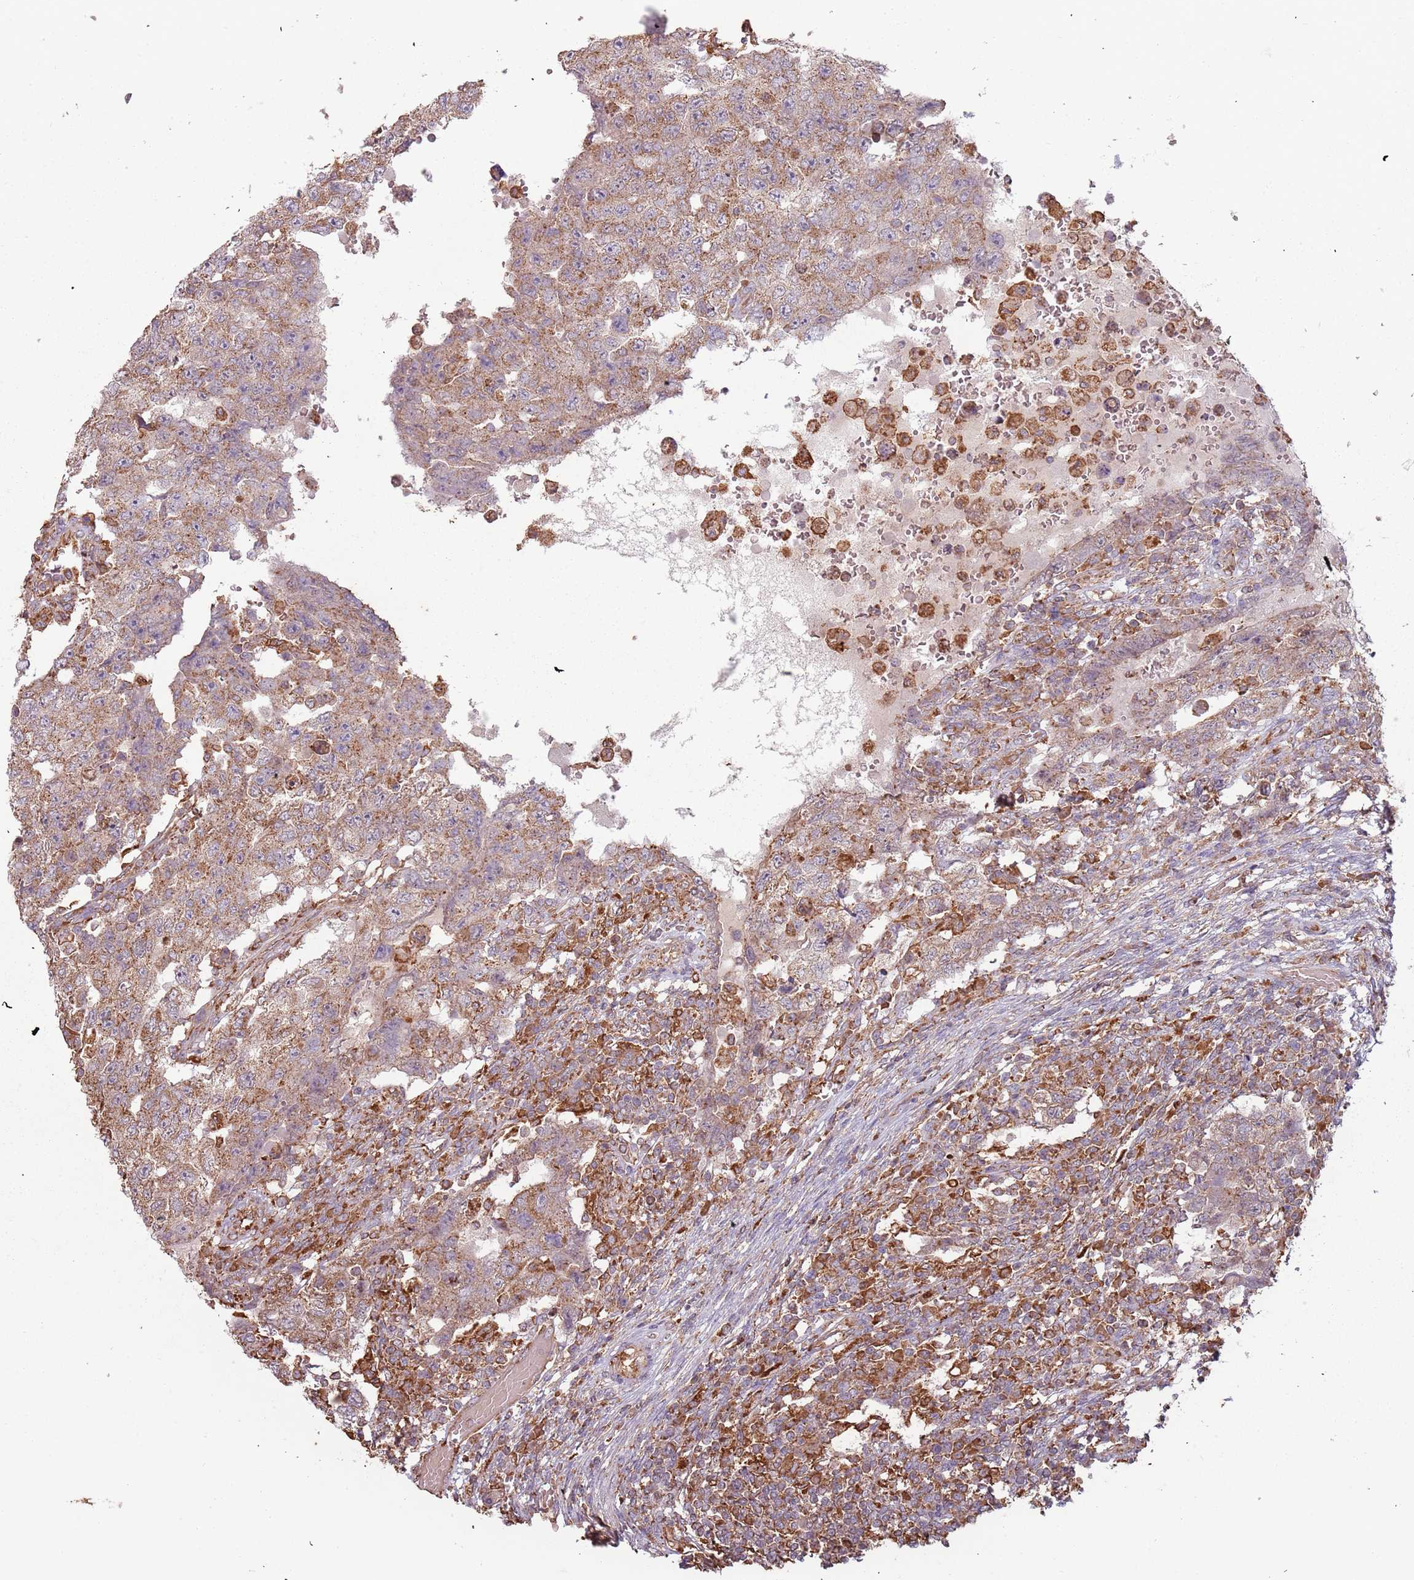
{"staining": {"intensity": "moderate", "quantity": "25%-75%", "location": "cytoplasmic/membranous"}, "tissue": "testis cancer", "cell_type": "Tumor cells", "image_type": "cancer", "snomed": [{"axis": "morphology", "description": "Carcinoma, Embryonal, NOS"}, {"axis": "topography", "description": "Testis"}], "caption": "Immunohistochemistry (IHC) (DAB (3,3'-diaminobenzidine)) staining of human testis embryonal carcinoma shows moderate cytoplasmic/membranous protein expression in approximately 25%-75% of tumor cells.", "gene": "ATOSB", "patient": {"sex": "male", "age": 26}}